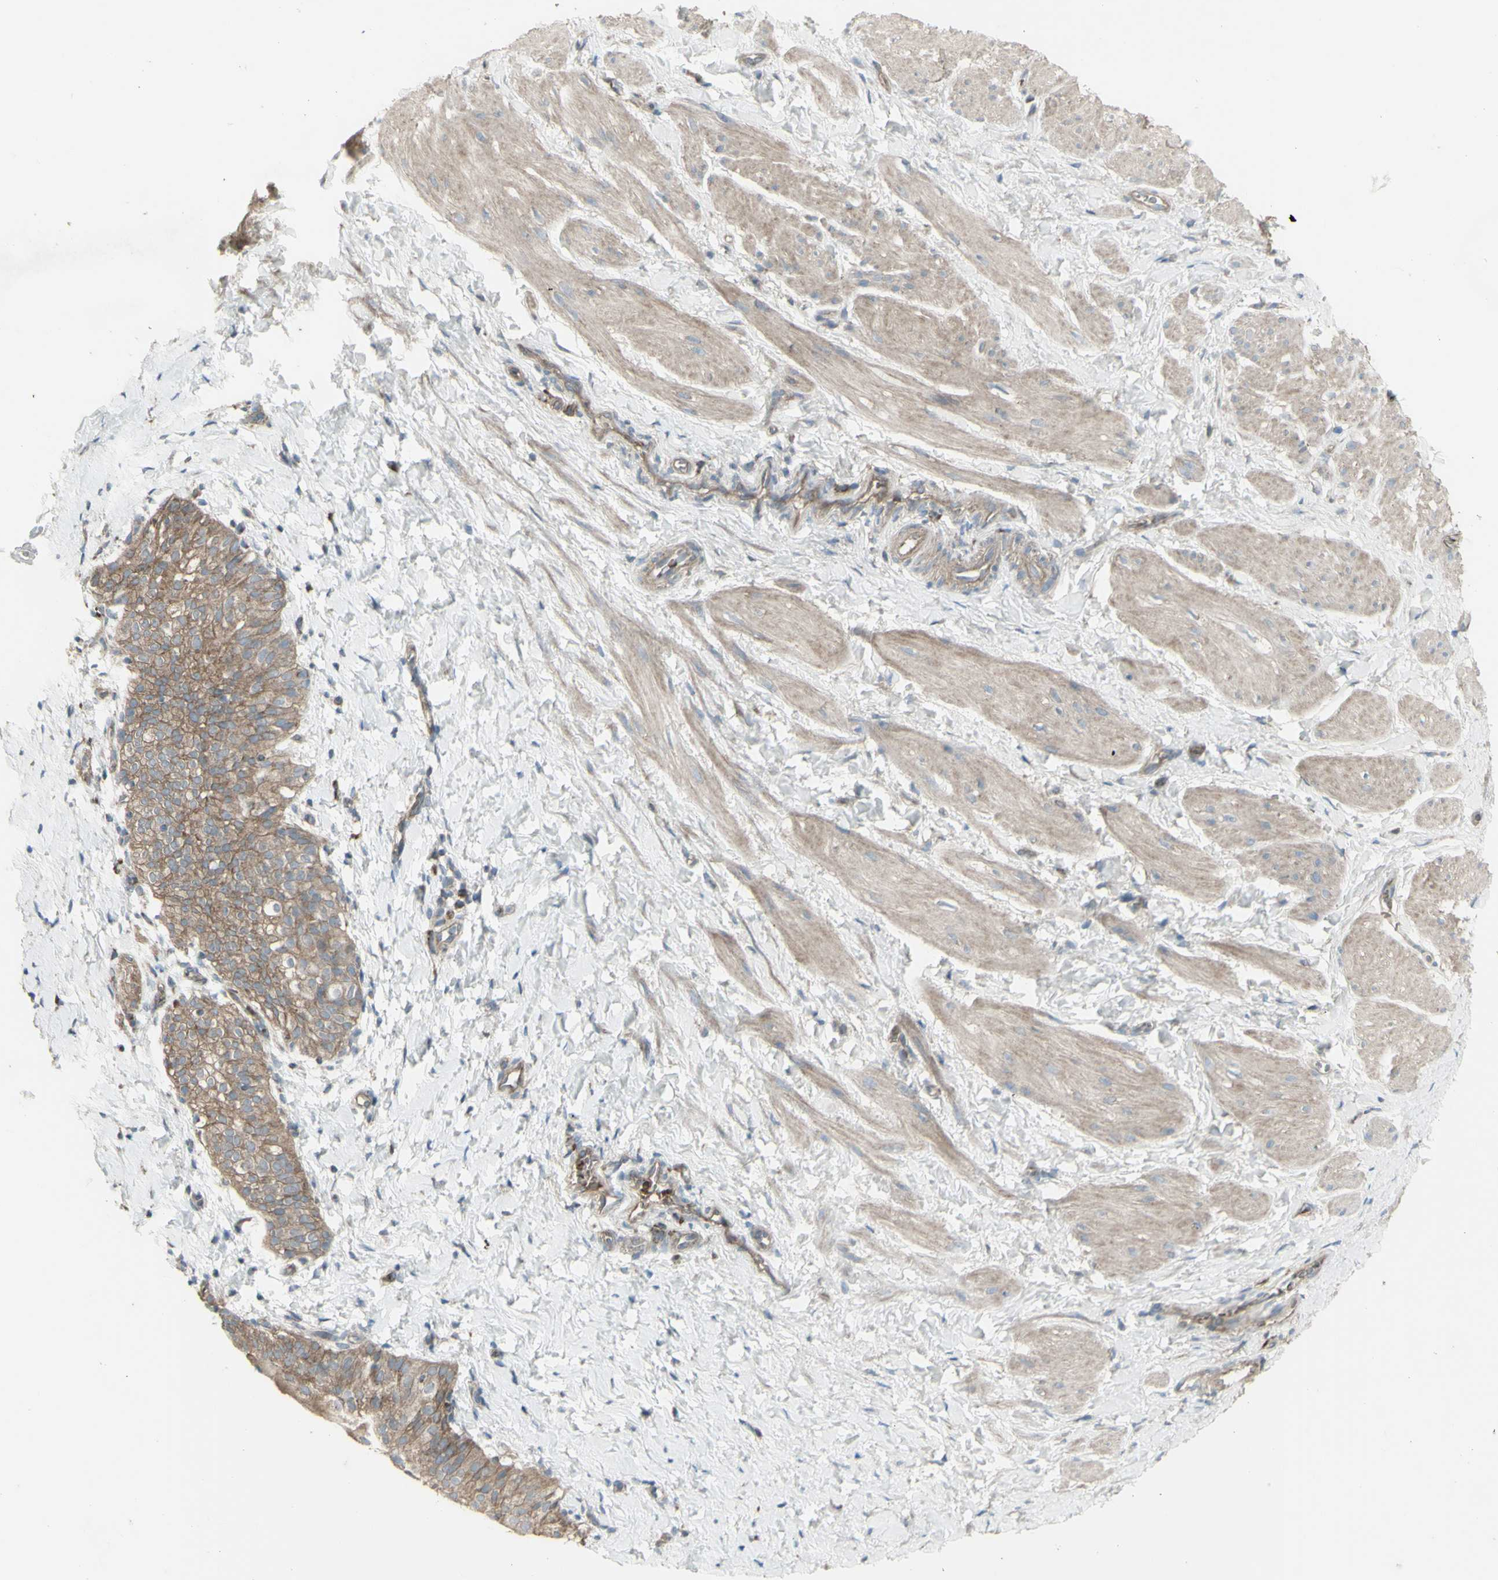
{"staining": {"intensity": "weak", "quantity": "25%-75%", "location": "cytoplasmic/membranous"}, "tissue": "smooth muscle", "cell_type": "Smooth muscle cells", "image_type": "normal", "snomed": [{"axis": "morphology", "description": "Normal tissue, NOS"}, {"axis": "topography", "description": "Smooth muscle"}], "caption": "Brown immunohistochemical staining in normal human smooth muscle demonstrates weak cytoplasmic/membranous staining in approximately 25%-75% of smooth muscle cells. (Stains: DAB (3,3'-diaminobenzidine) in brown, nuclei in blue, Microscopy: brightfield microscopy at high magnification).", "gene": "SHC1", "patient": {"sex": "male", "age": 16}}